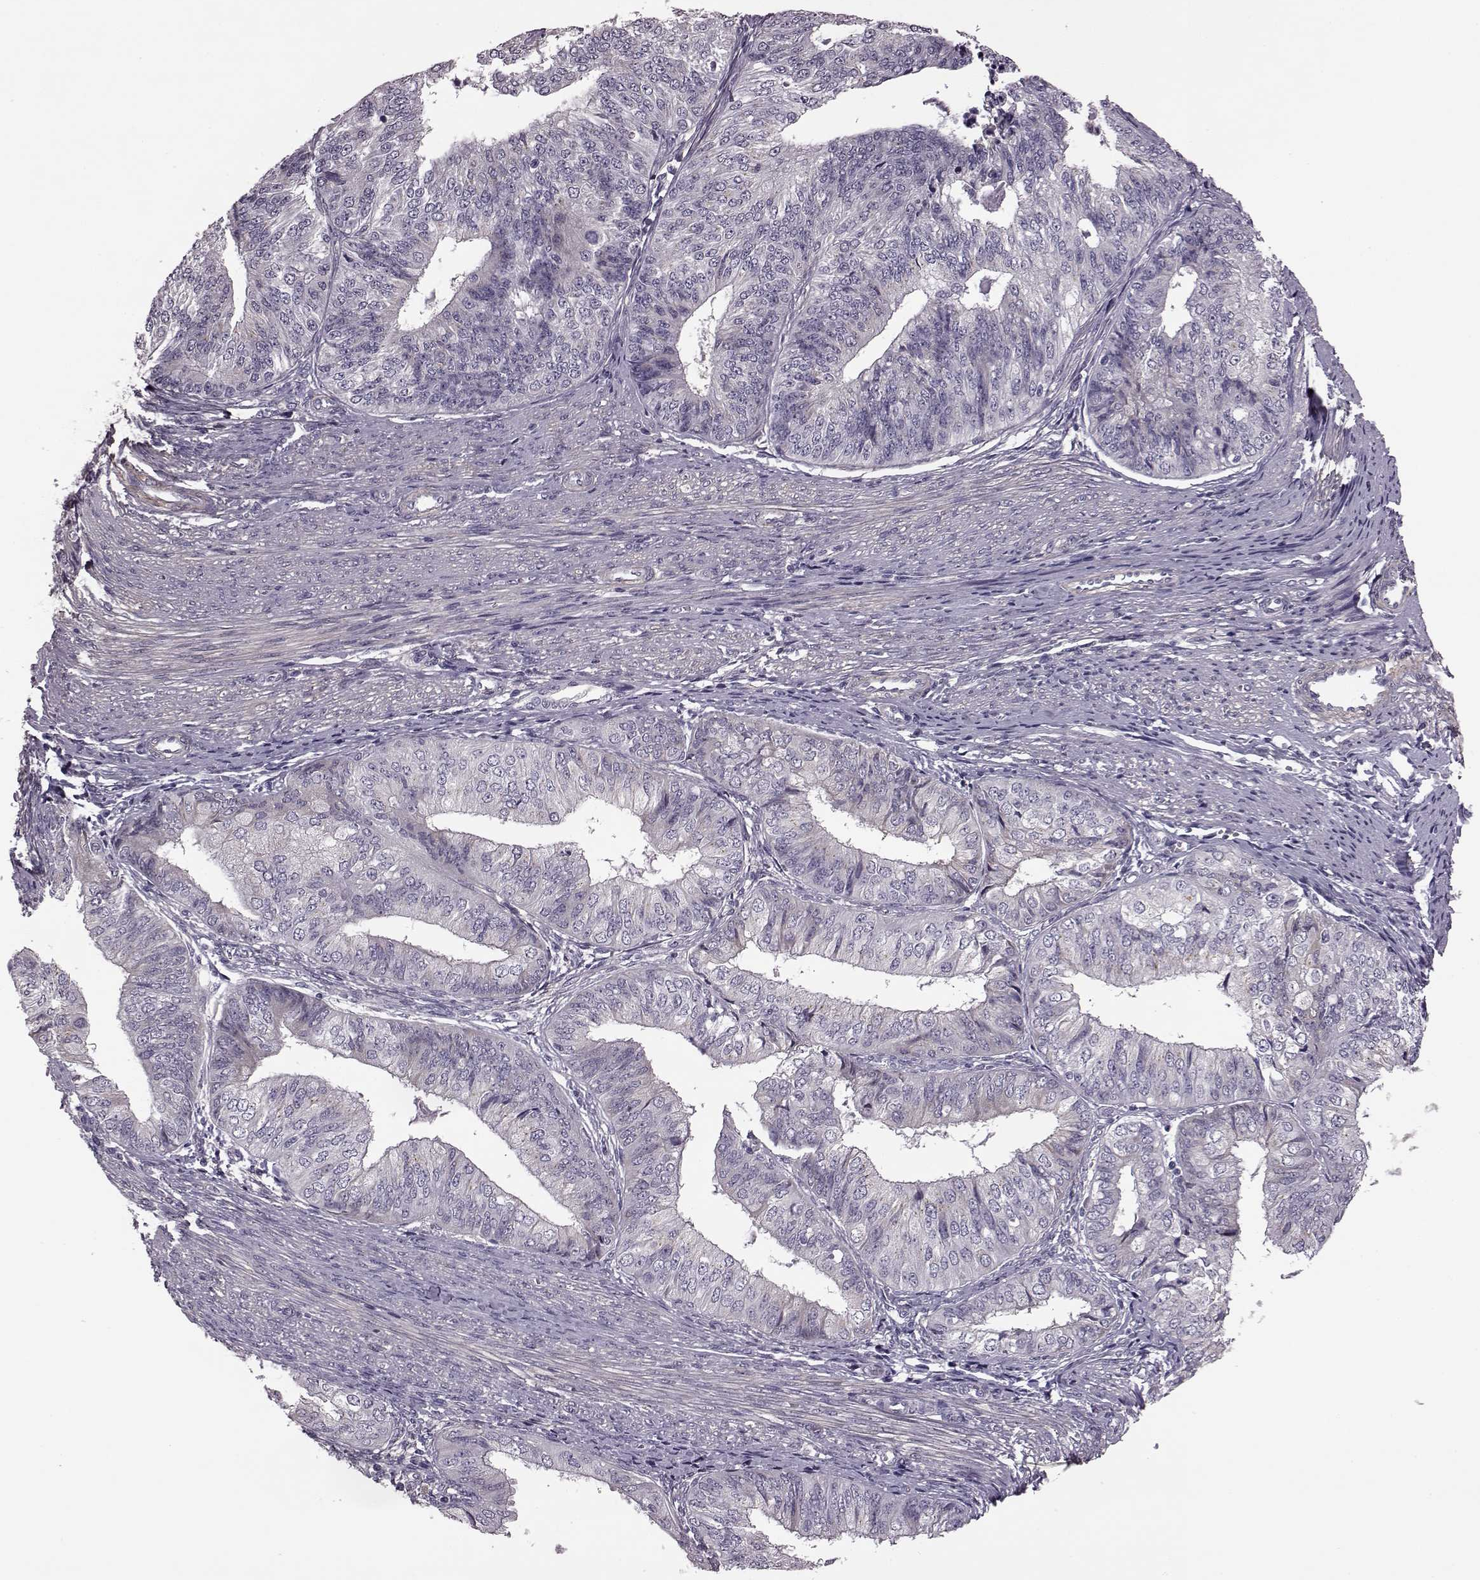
{"staining": {"intensity": "negative", "quantity": "none", "location": "none"}, "tissue": "endometrial cancer", "cell_type": "Tumor cells", "image_type": "cancer", "snomed": [{"axis": "morphology", "description": "Adenocarcinoma, NOS"}, {"axis": "topography", "description": "Endometrium"}], "caption": "An immunohistochemistry photomicrograph of endometrial adenocarcinoma is shown. There is no staining in tumor cells of endometrial adenocarcinoma.", "gene": "GRK1", "patient": {"sex": "female", "age": 58}}